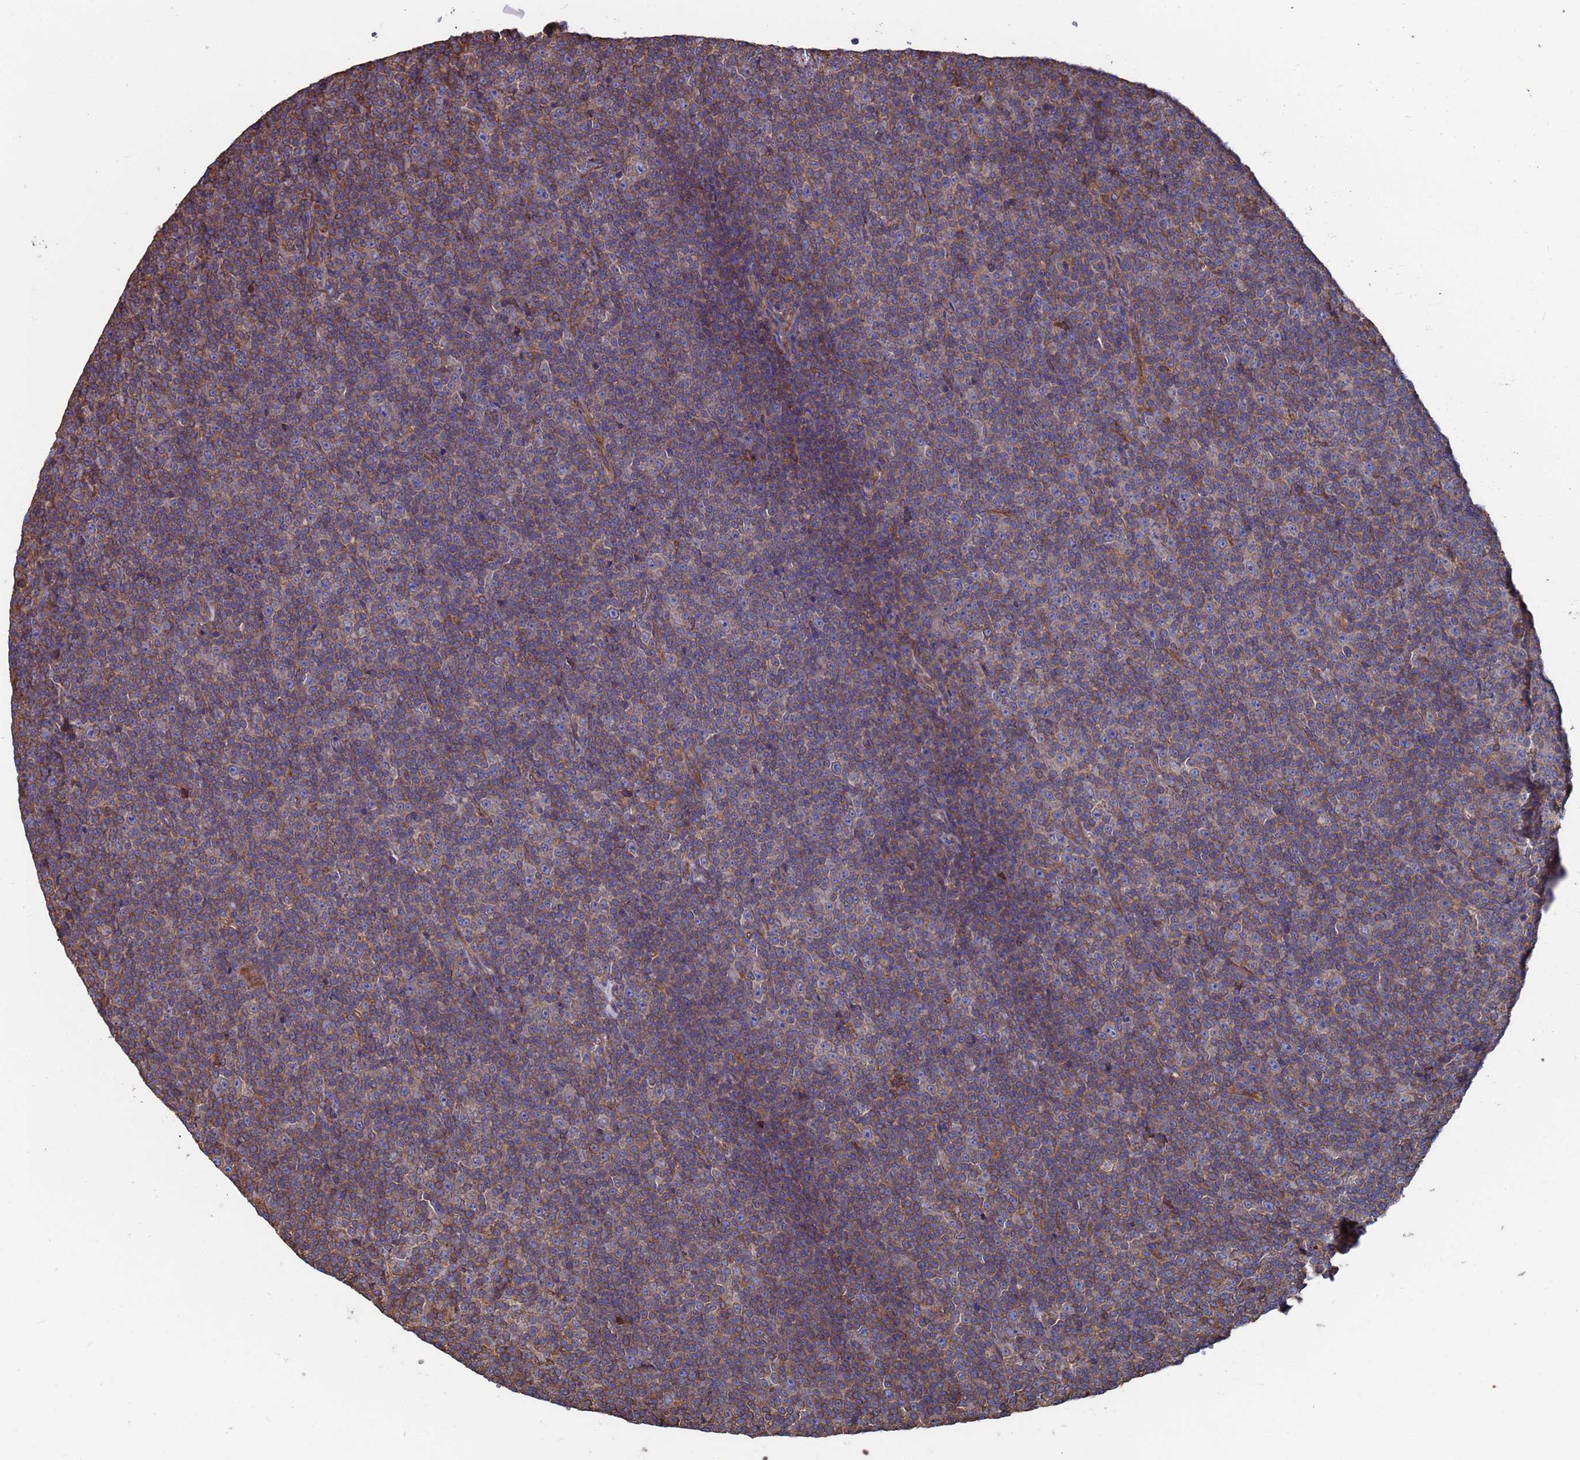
{"staining": {"intensity": "weak", "quantity": "<25%", "location": "cytoplasmic/membranous"}, "tissue": "lymphoma", "cell_type": "Tumor cells", "image_type": "cancer", "snomed": [{"axis": "morphology", "description": "Malignant lymphoma, non-Hodgkin's type, Low grade"}, {"axis": "topography", "description": "Lymph node"}], "caption": "High magnification brightfield microscopy of malignant lymphoma, non-Hodgkin's type (low-grade) stained with DAB (3,3'-diaminobenzidine) (brown) and counterstained with hematoxylin (blue): tumor cells show no significant staining.", "gene": "PYCR1", "patient": {"sex": "female", "age": 67}}